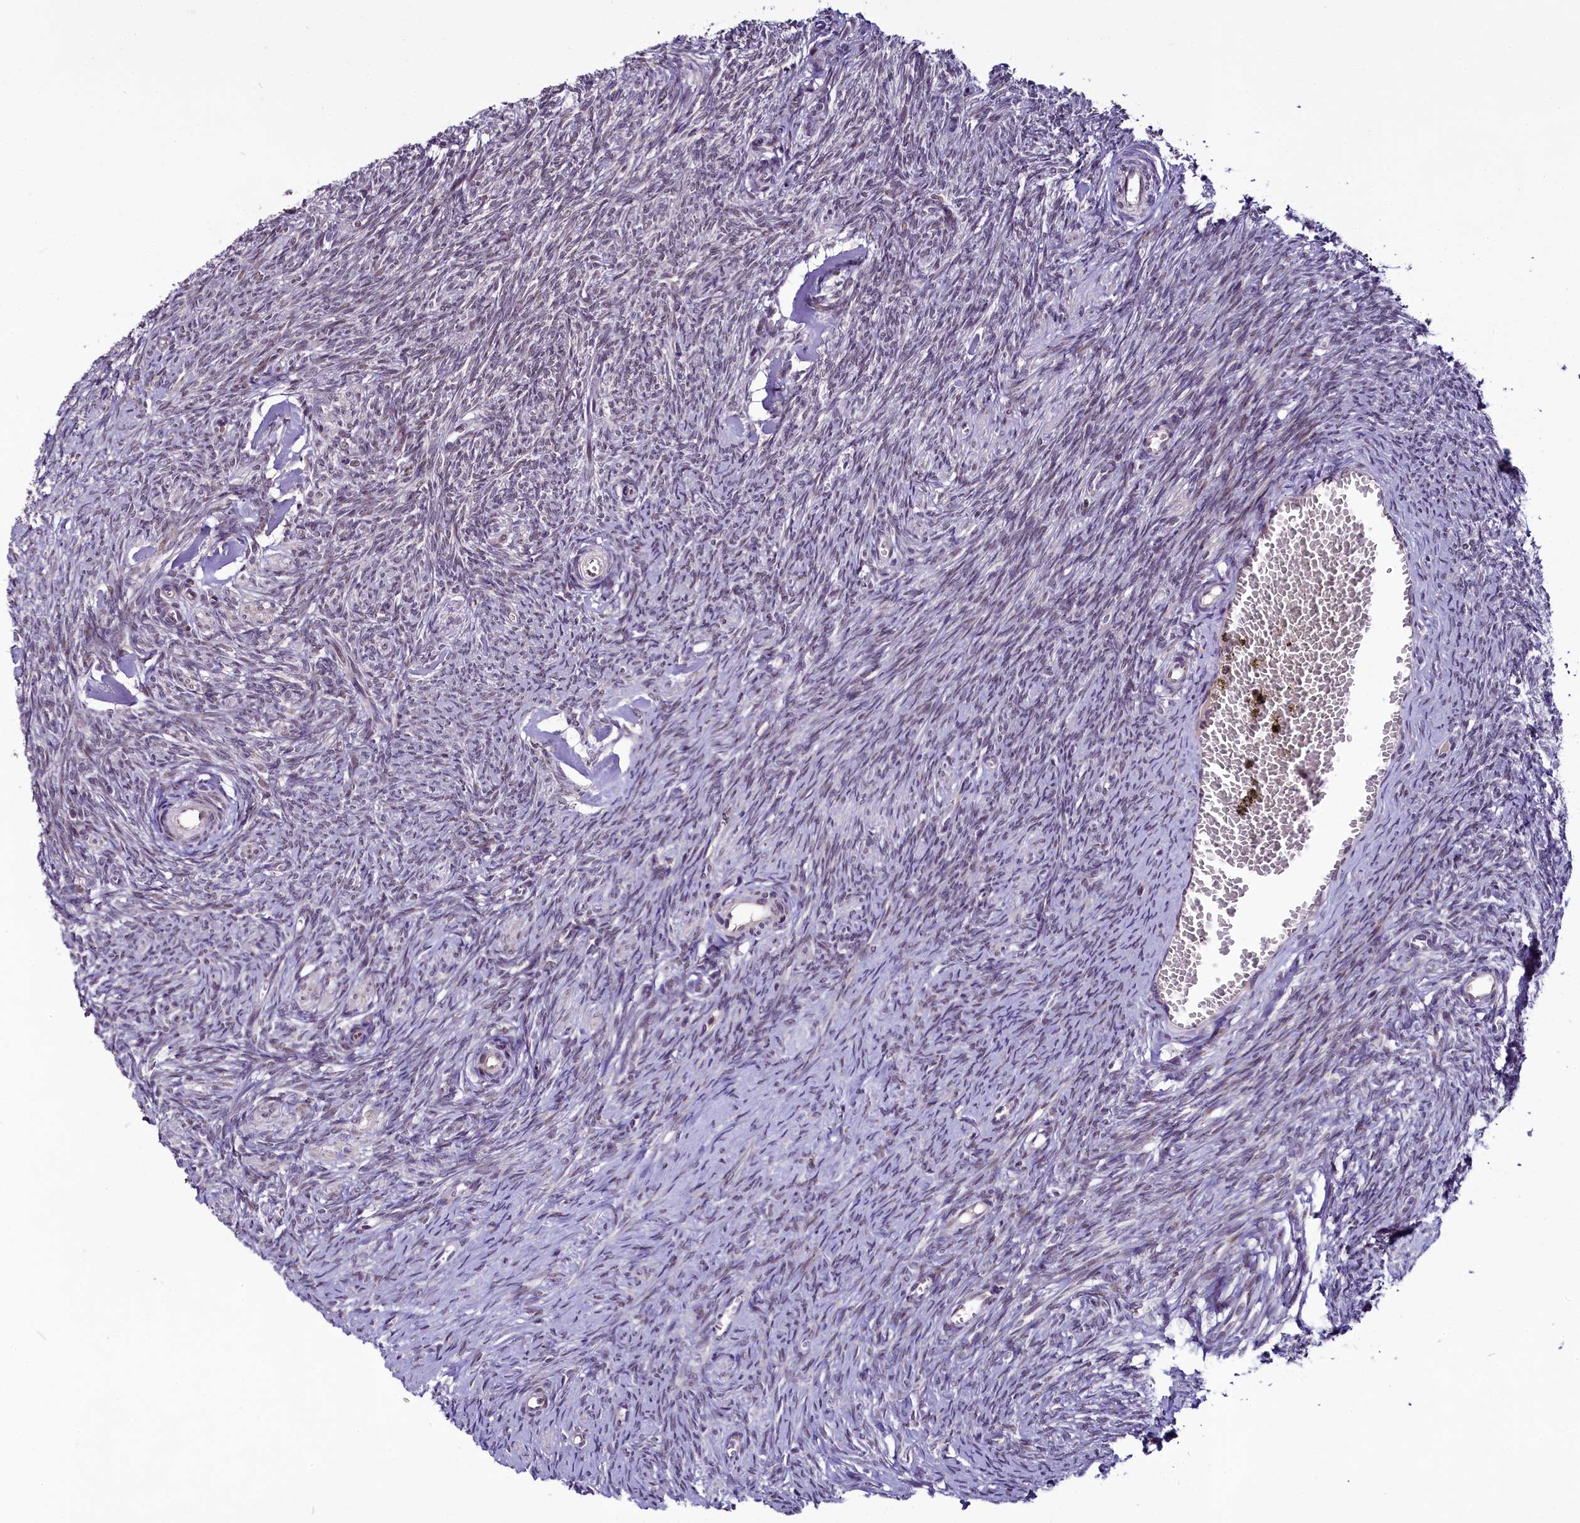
{"staining": {"intensity": "negative", "quantity": "none", "location": "none"}, "tissue": "ovary", "cell_type": "Ovarian stroma cells", "image_type": "normal", "snomed": [{"axis": "morphology", "description": "Normal tissue, NOS"}, {"axis": "topography", "description": "Ovary"}], "caption": "Histopathology image shows no significant protein expression in ovarian stroma cells of benign ovary. (DAB immunohistochemistry (IHC), high magnification).", "gene": "RPUSD2", "patient": {"sex": "female", "age": 44}}